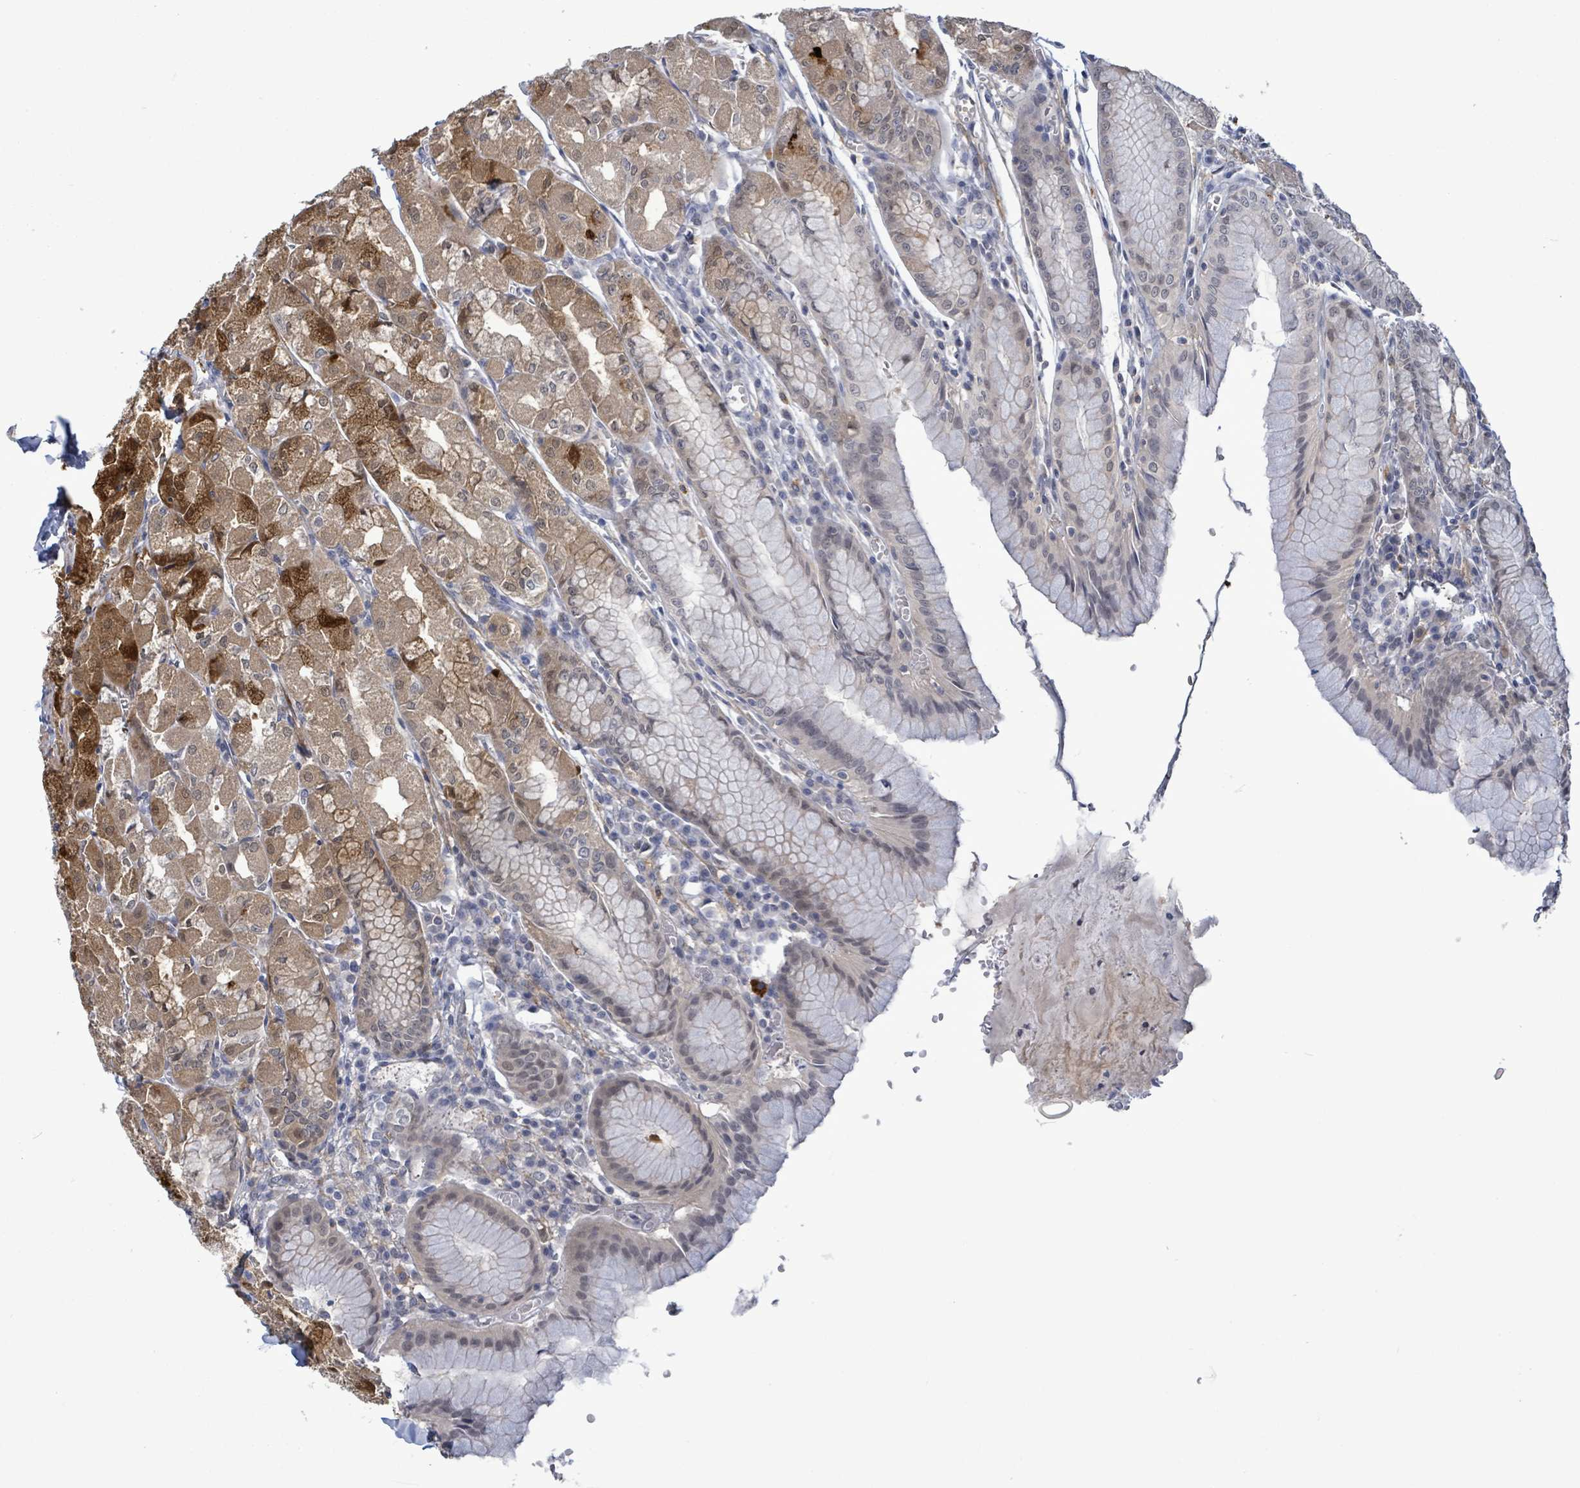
{"staining": {"intensity": "strong", "quantity": "25%-75%", "location": "cytoplasmic/membranous"}, "tissue": "stomach", "cell_type": "Glandular cells", "image_type": "normal", "snomed": [{"axis": "morphology", "description": "Normal tissue, NOS"}, {"axis": "topography", "description": "Stomach"}], "caption": "DAB (3,3'-diaminobenzidine) immunohistochemical staining of unremarkable human stomach reveals strong cytoplasmic/membranous protein staining in about 25%-75% of glandular cells. (DAB = brown stain, brightfield microscopy at high magnification).", "gene": "AMMECR1", "patient": {"sex": "male", "age": 55}}